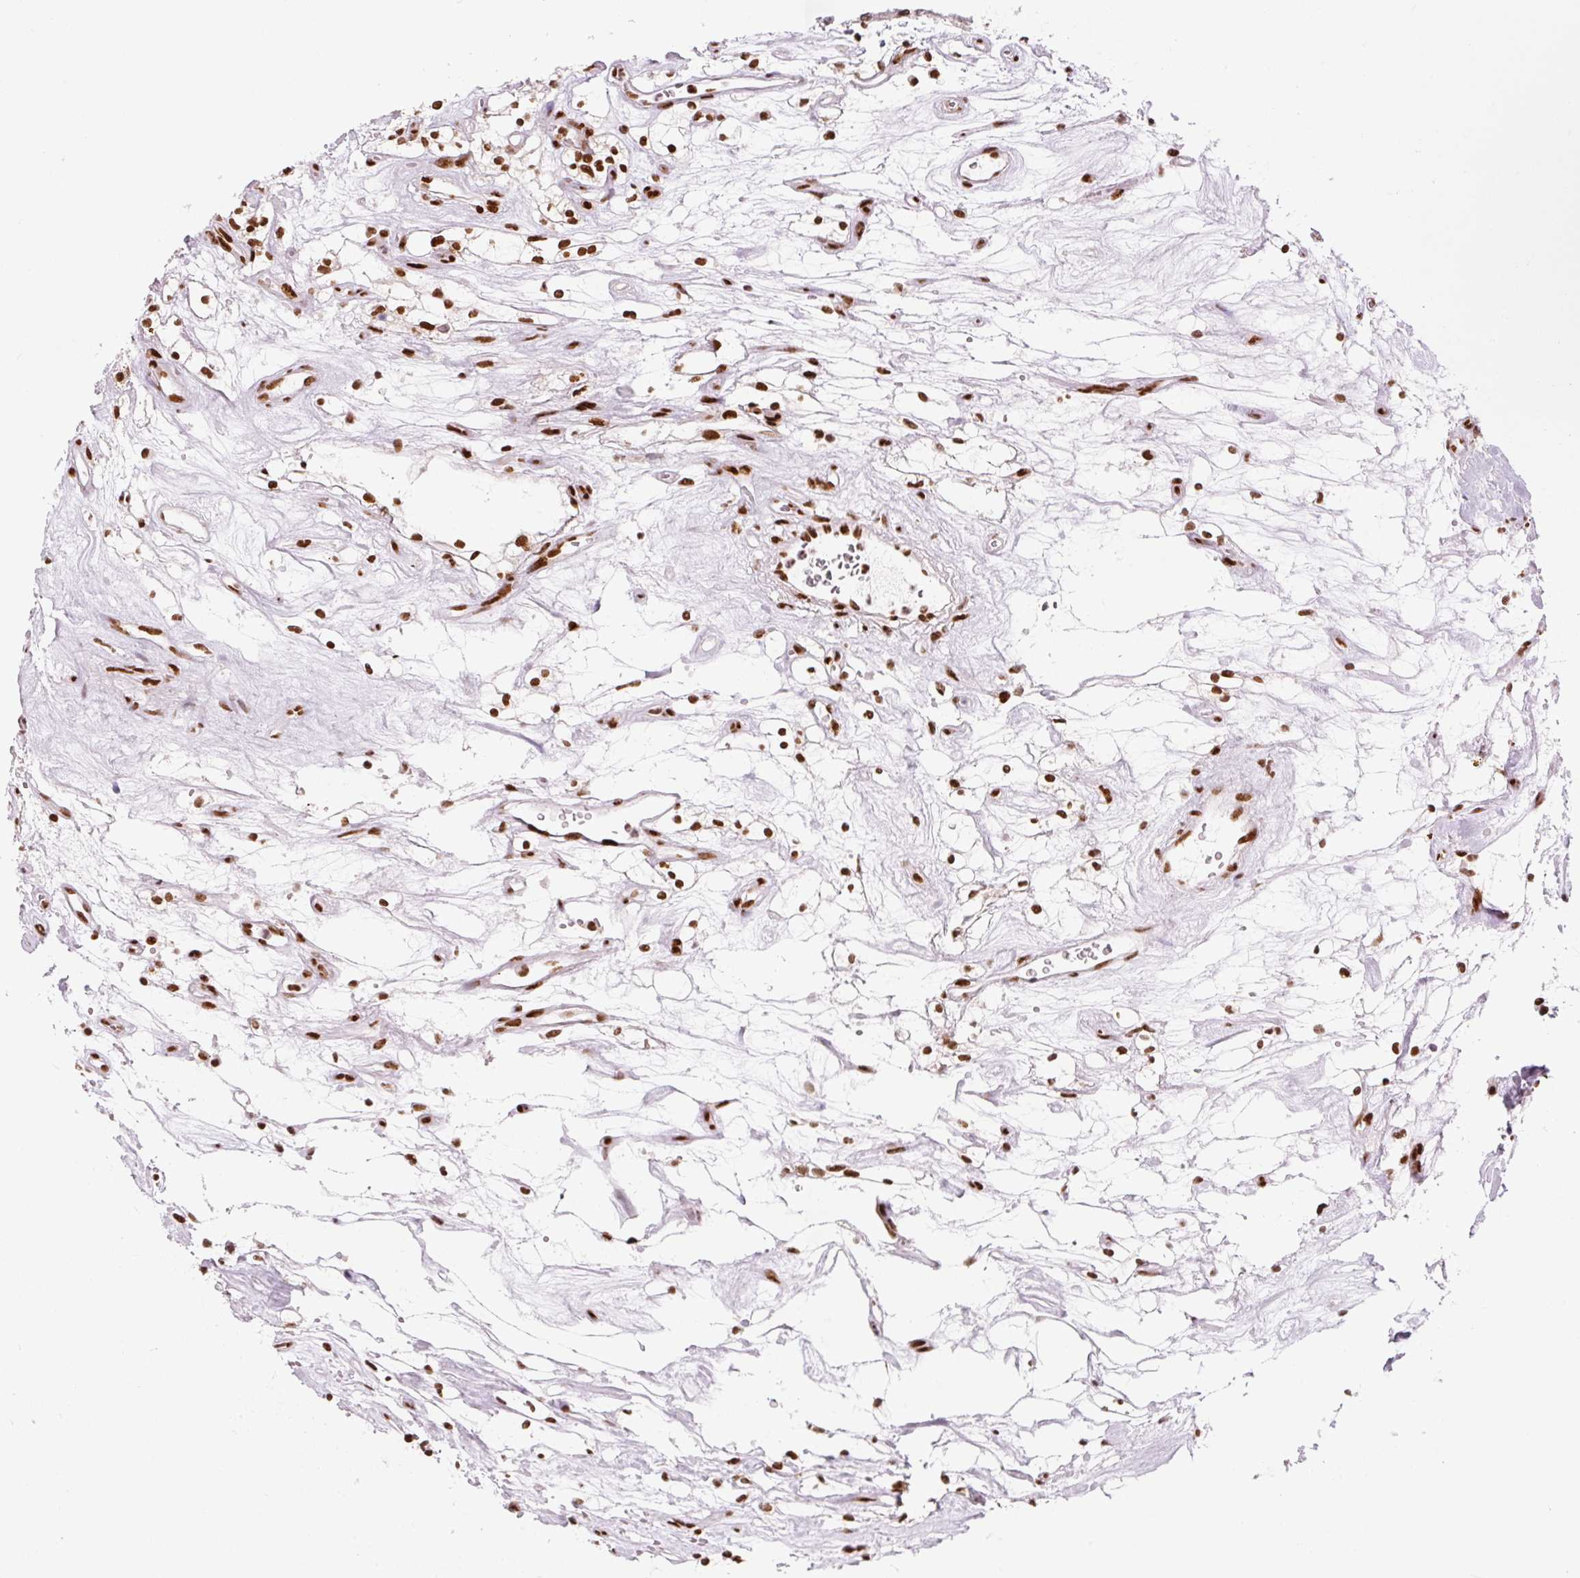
{"staining": {"intensity": "strong", "quantity": ">75%", "location": "nuclear"}, "tissue": "renal cancer", "cell_type": "Tumor cells", "image_type": "cancer", "snomed": [{"axis": "morphology", "description": "Adenocarcinoma, NOS"}, {"axis": "topography", "description": "Kidney"}], "caption": "Renal adenocarcinoma stained with a protein marker displays strong staining in tumor cells.", "gene": "FUS", "patient": {"sex": "female", "age": 69}}